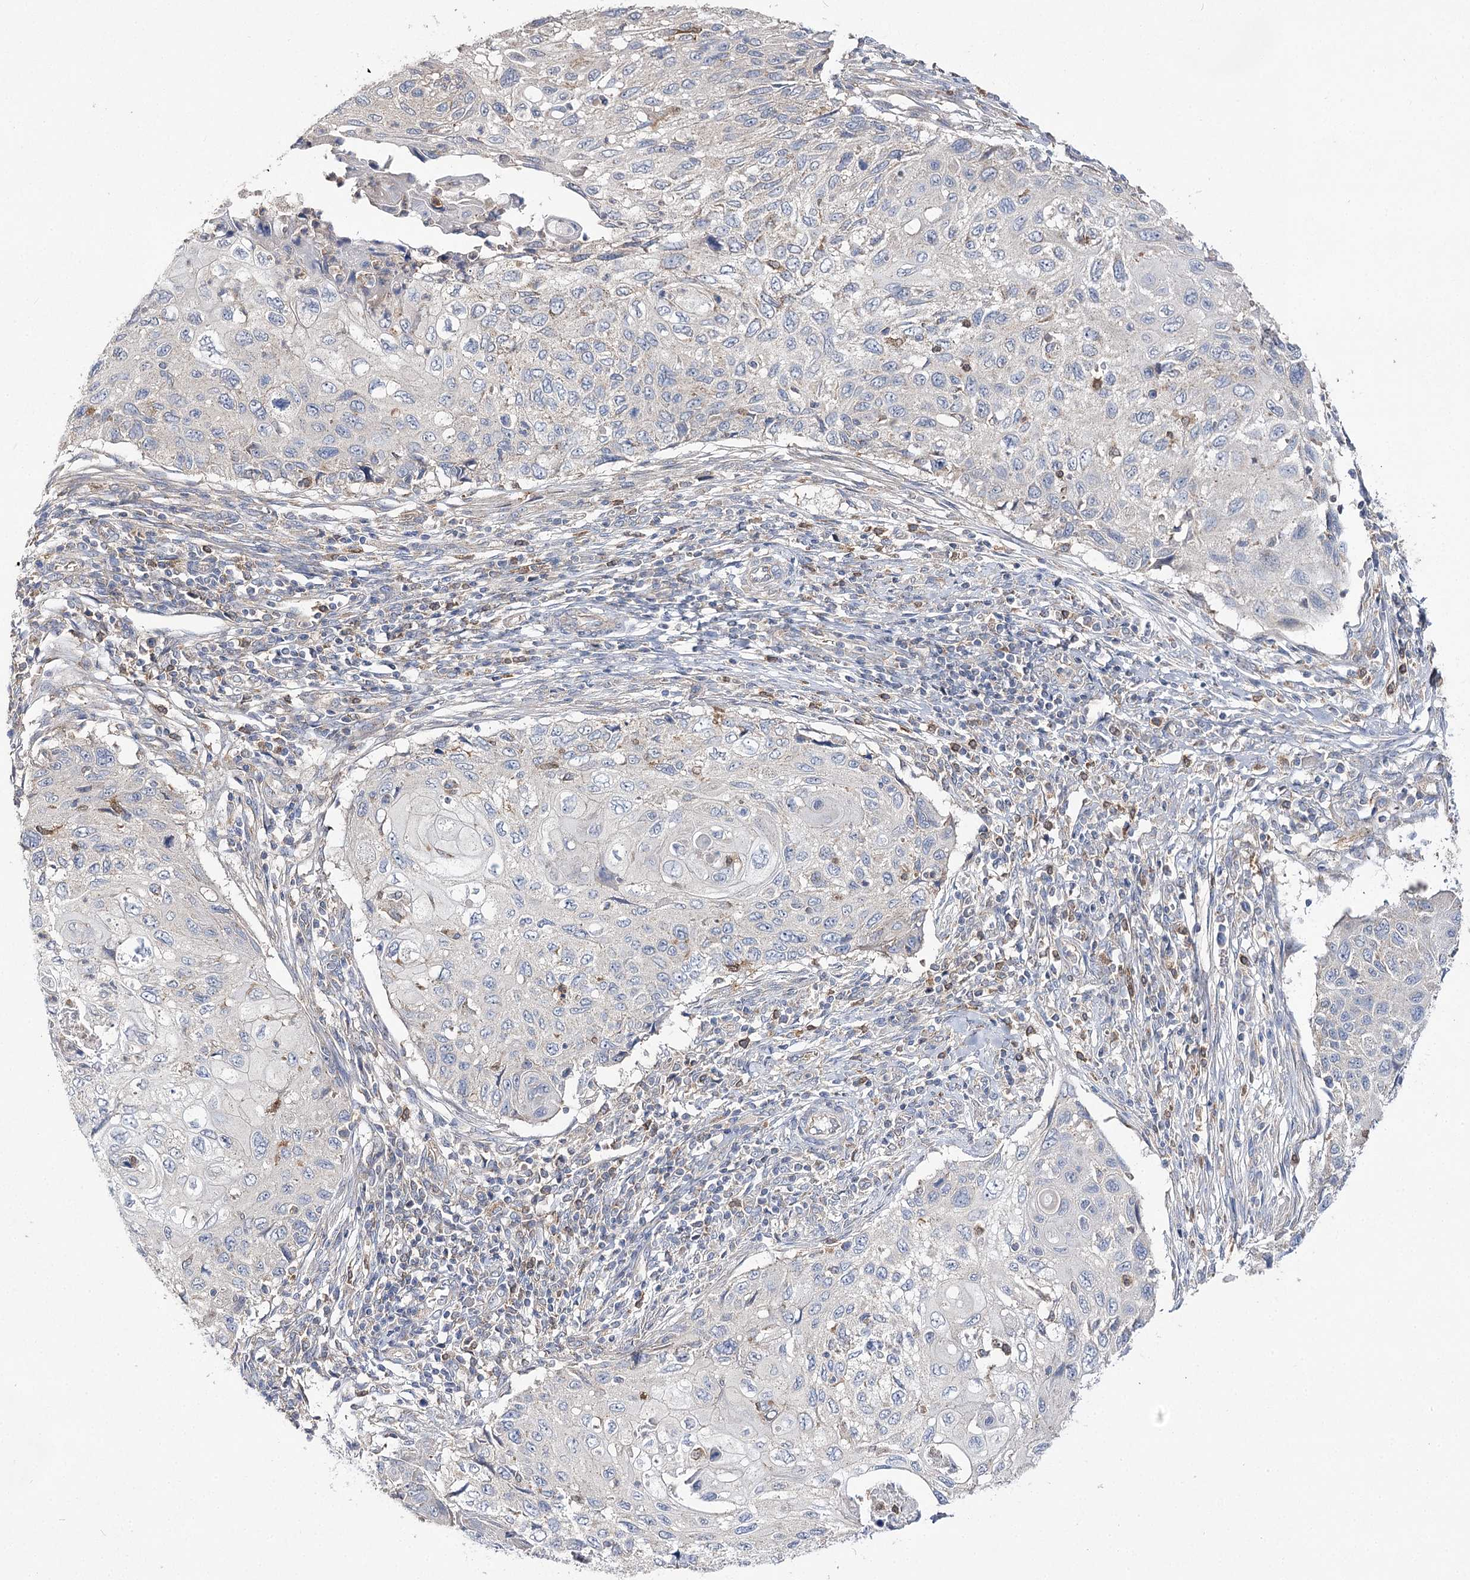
{"staining": {"intensity": "negative", "quantity": "none", "location": "none"}, "tissue": "cervical cancer", "cell_type": "Tumor cells", "image_type": "cancer", "snomed": [{"axis": "morphology", "description": "Squamous cell carcinoma, NOS"}, {"axis": "topography", "description": "Cervix"}], "caption": "High power microscopy image of an immunohistochemistry (IHC) image of cervical cancer, revealing no significant positivity in tumor cells. Nuclei are stained in blue.", "gene": "AURKC", "patient": {"sex": "female", "age": 70}}